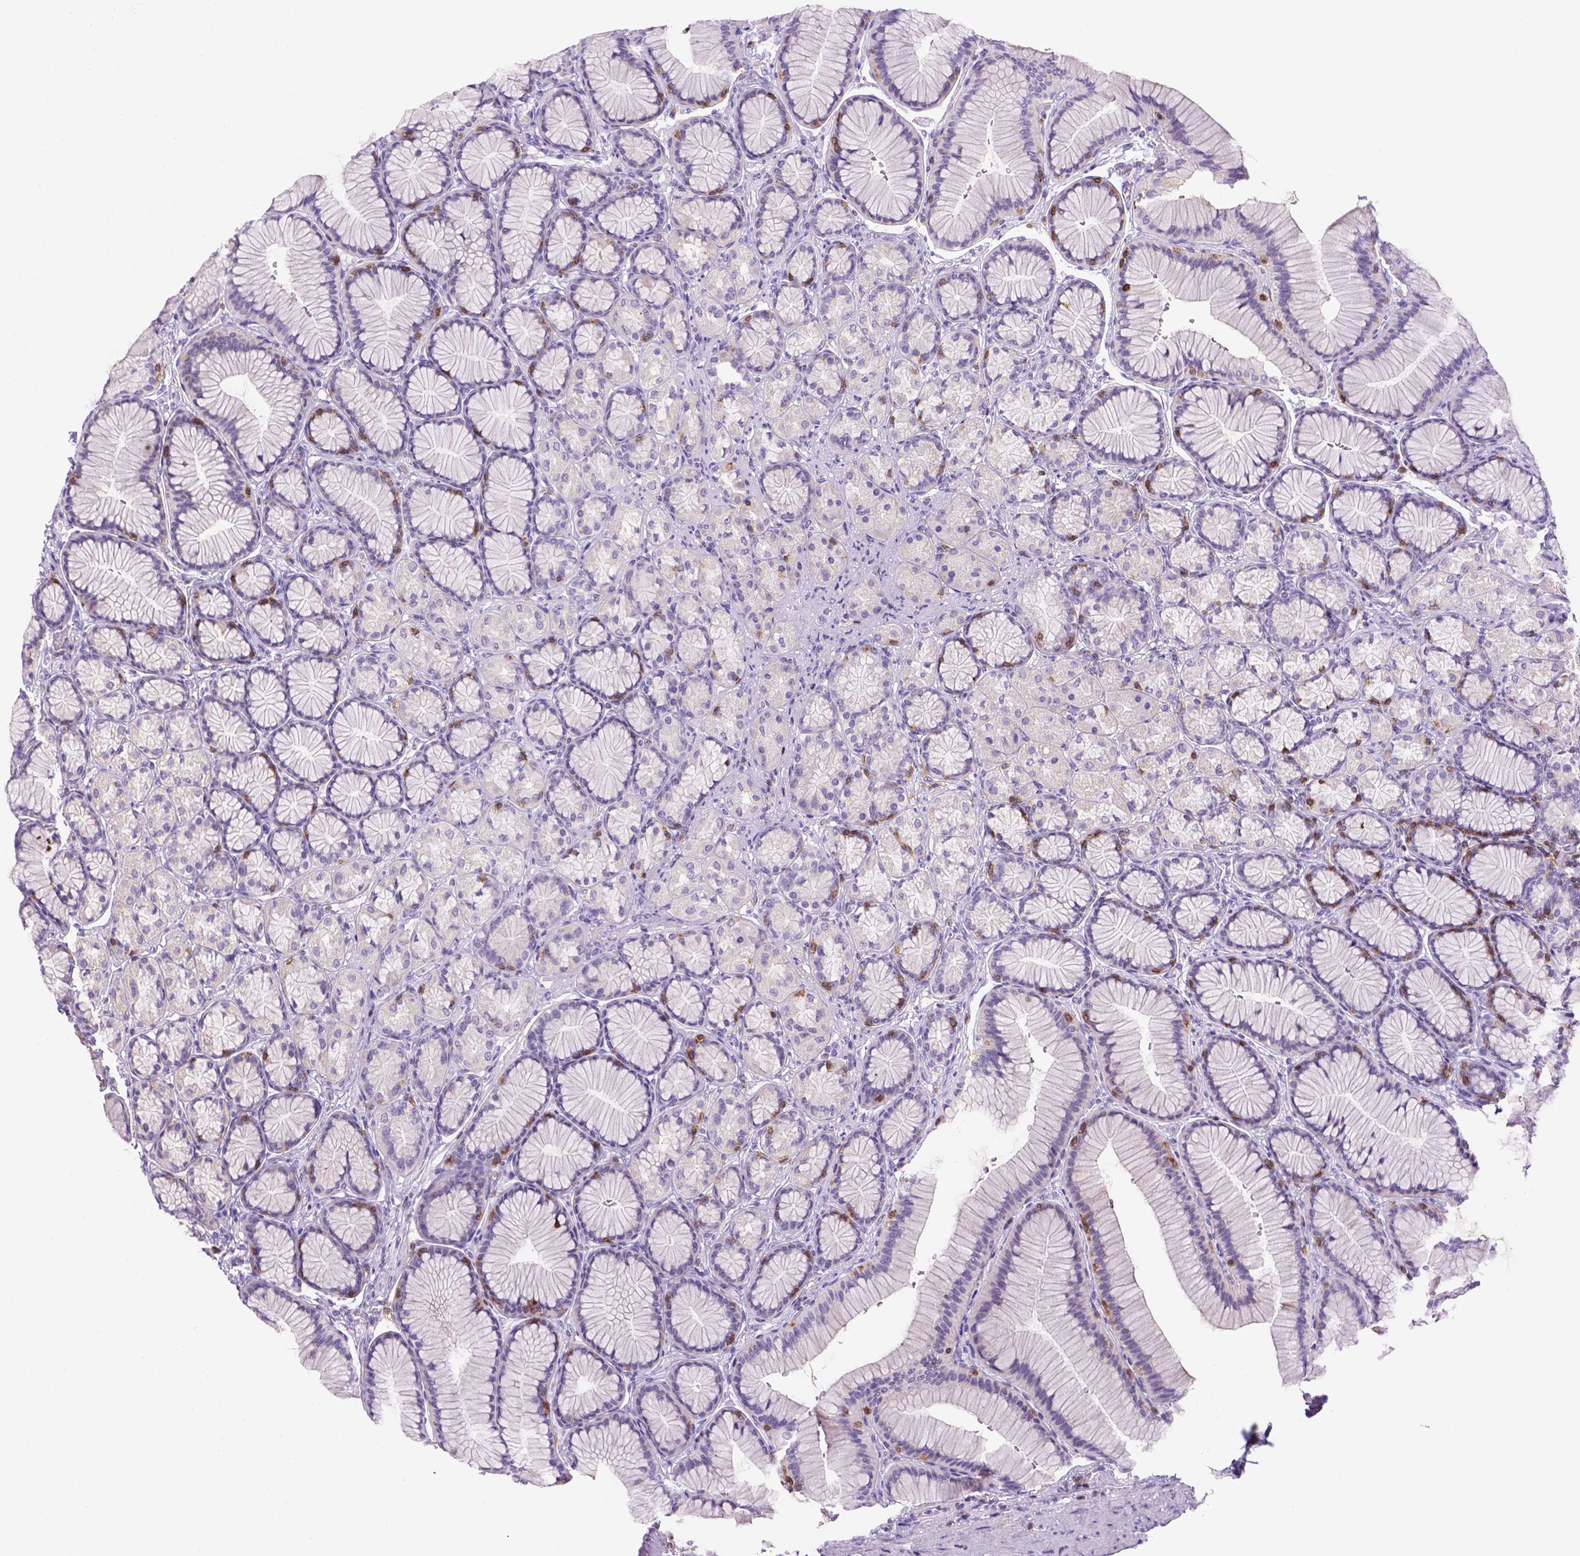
{"staining": {"intensity": "negative", "quantity": "none", "location": "none"}, "tissue": "stomach", "cell_type": "Glandular cells", "image_type": "normal", "snomed": [{"axis": "morphology", "description": "Normal tissue, NOS"}, {"axis": "morphology", "description": "Adenocarcinoma, NOS"}, {"axis": "morphology", "description": "Adenocarcinoma, High grade"}, {"axis": "topography", "description": "Stomach, upper"}, {"axis": "topography", "description": "Stomach"}], "caption": "A micrograph of stomach stained for a protein shows no brown staining in glandular cells.", "gene": "CD3E", "patient": {"sex": "female", "age": 65}}